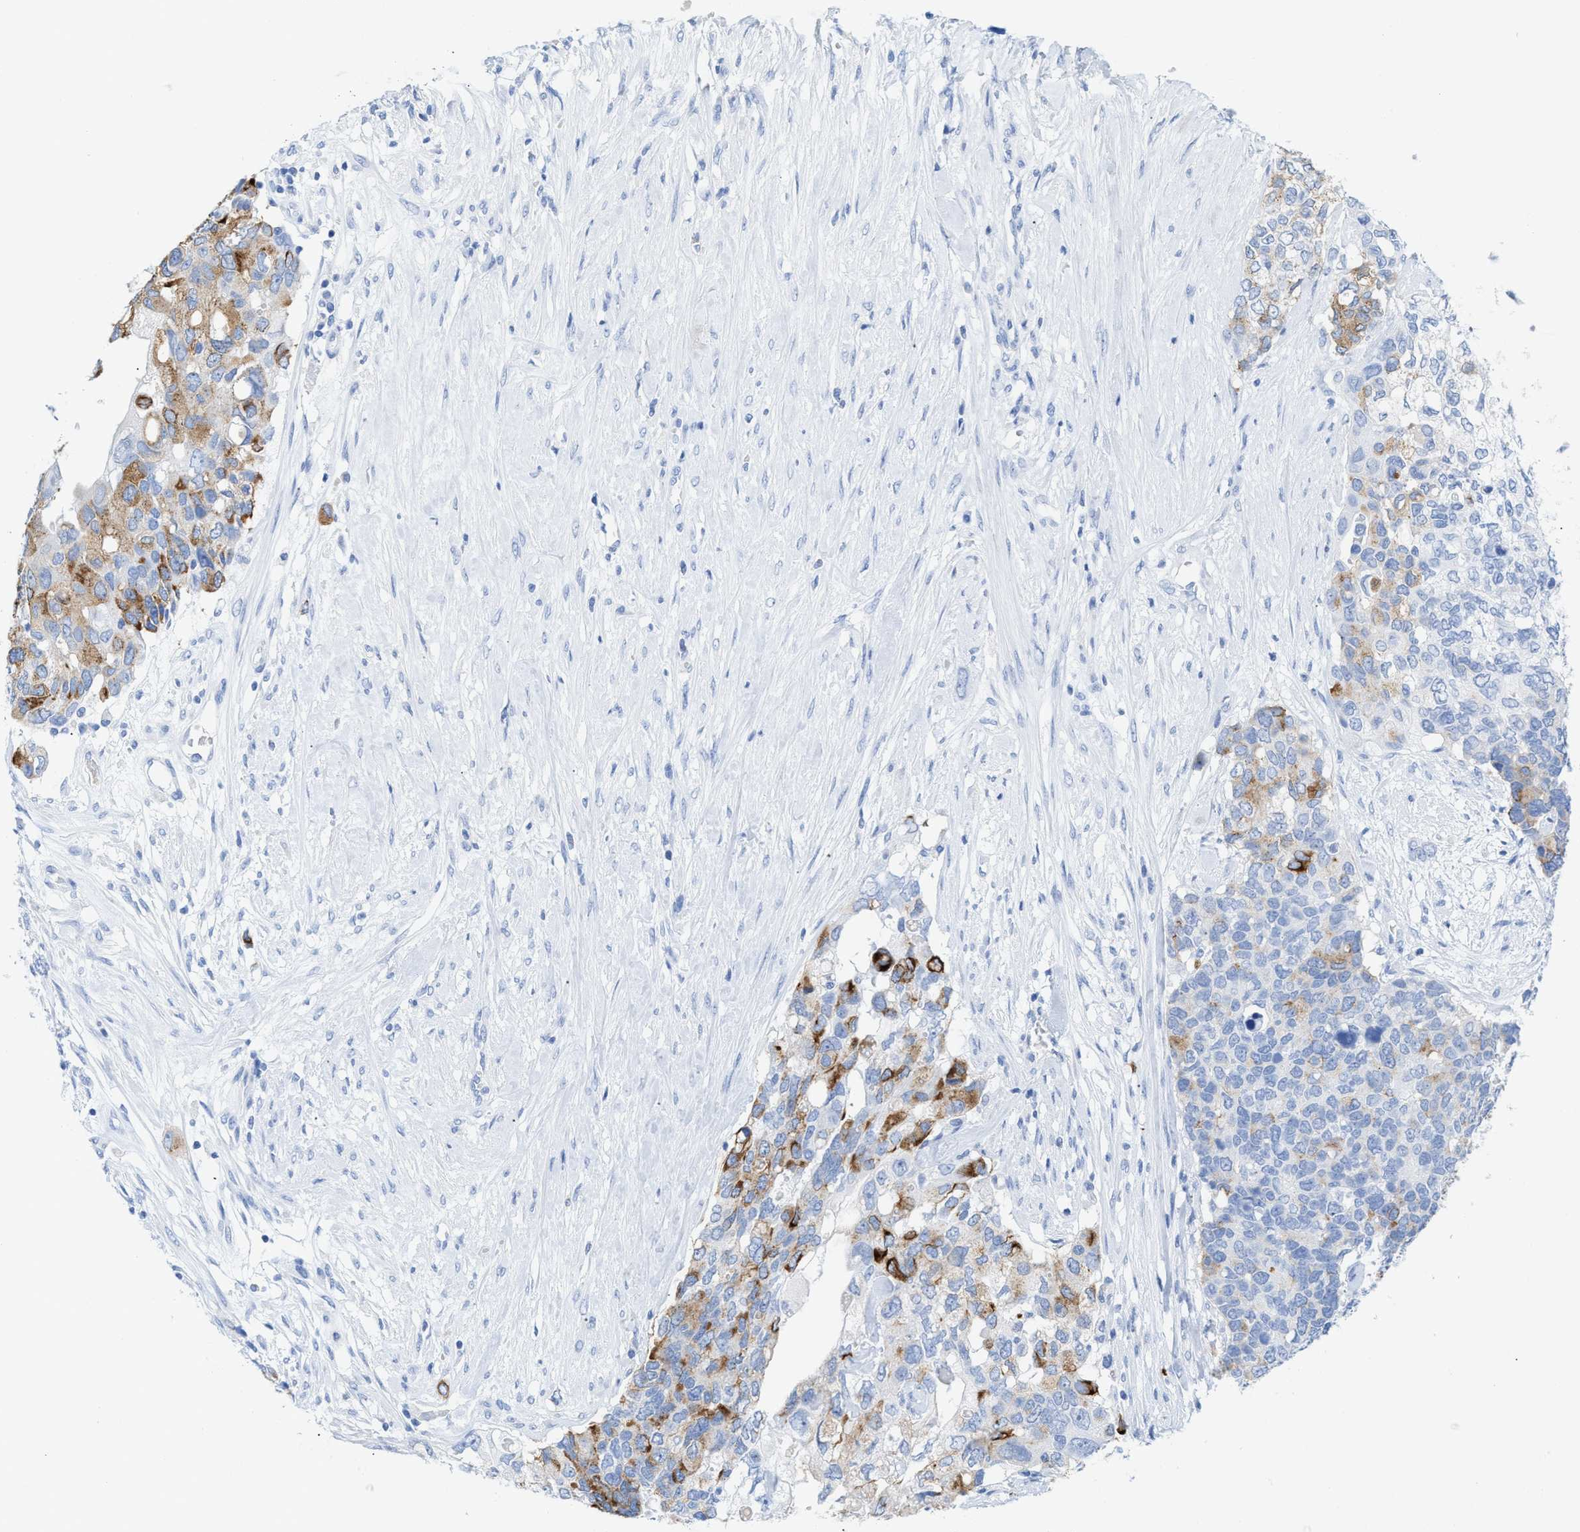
{"staining": {"intensity": "moderate", "quantity": "25%-75%", "location": "cytoplasmic/membranous"}, "tissue": "pancreatic cancer", "cell_type": "Tumor cells", "image_type": "cancer", "snomed": [{"axis": "morphology", "description": "Adenocarcinoma, NOS"}, {"axis": "topography", "description": "Pancreas"}], "caption": "IHC image of adenocarcinoma (pancreatic) stained for a protein (brown), which displays medium levels of moderate cytoplasmic/membranous staining in approximately 25%-75% of tumor cells.", "gene": "ANKFN1", "patient": {"sex": "female", "age": 56}}